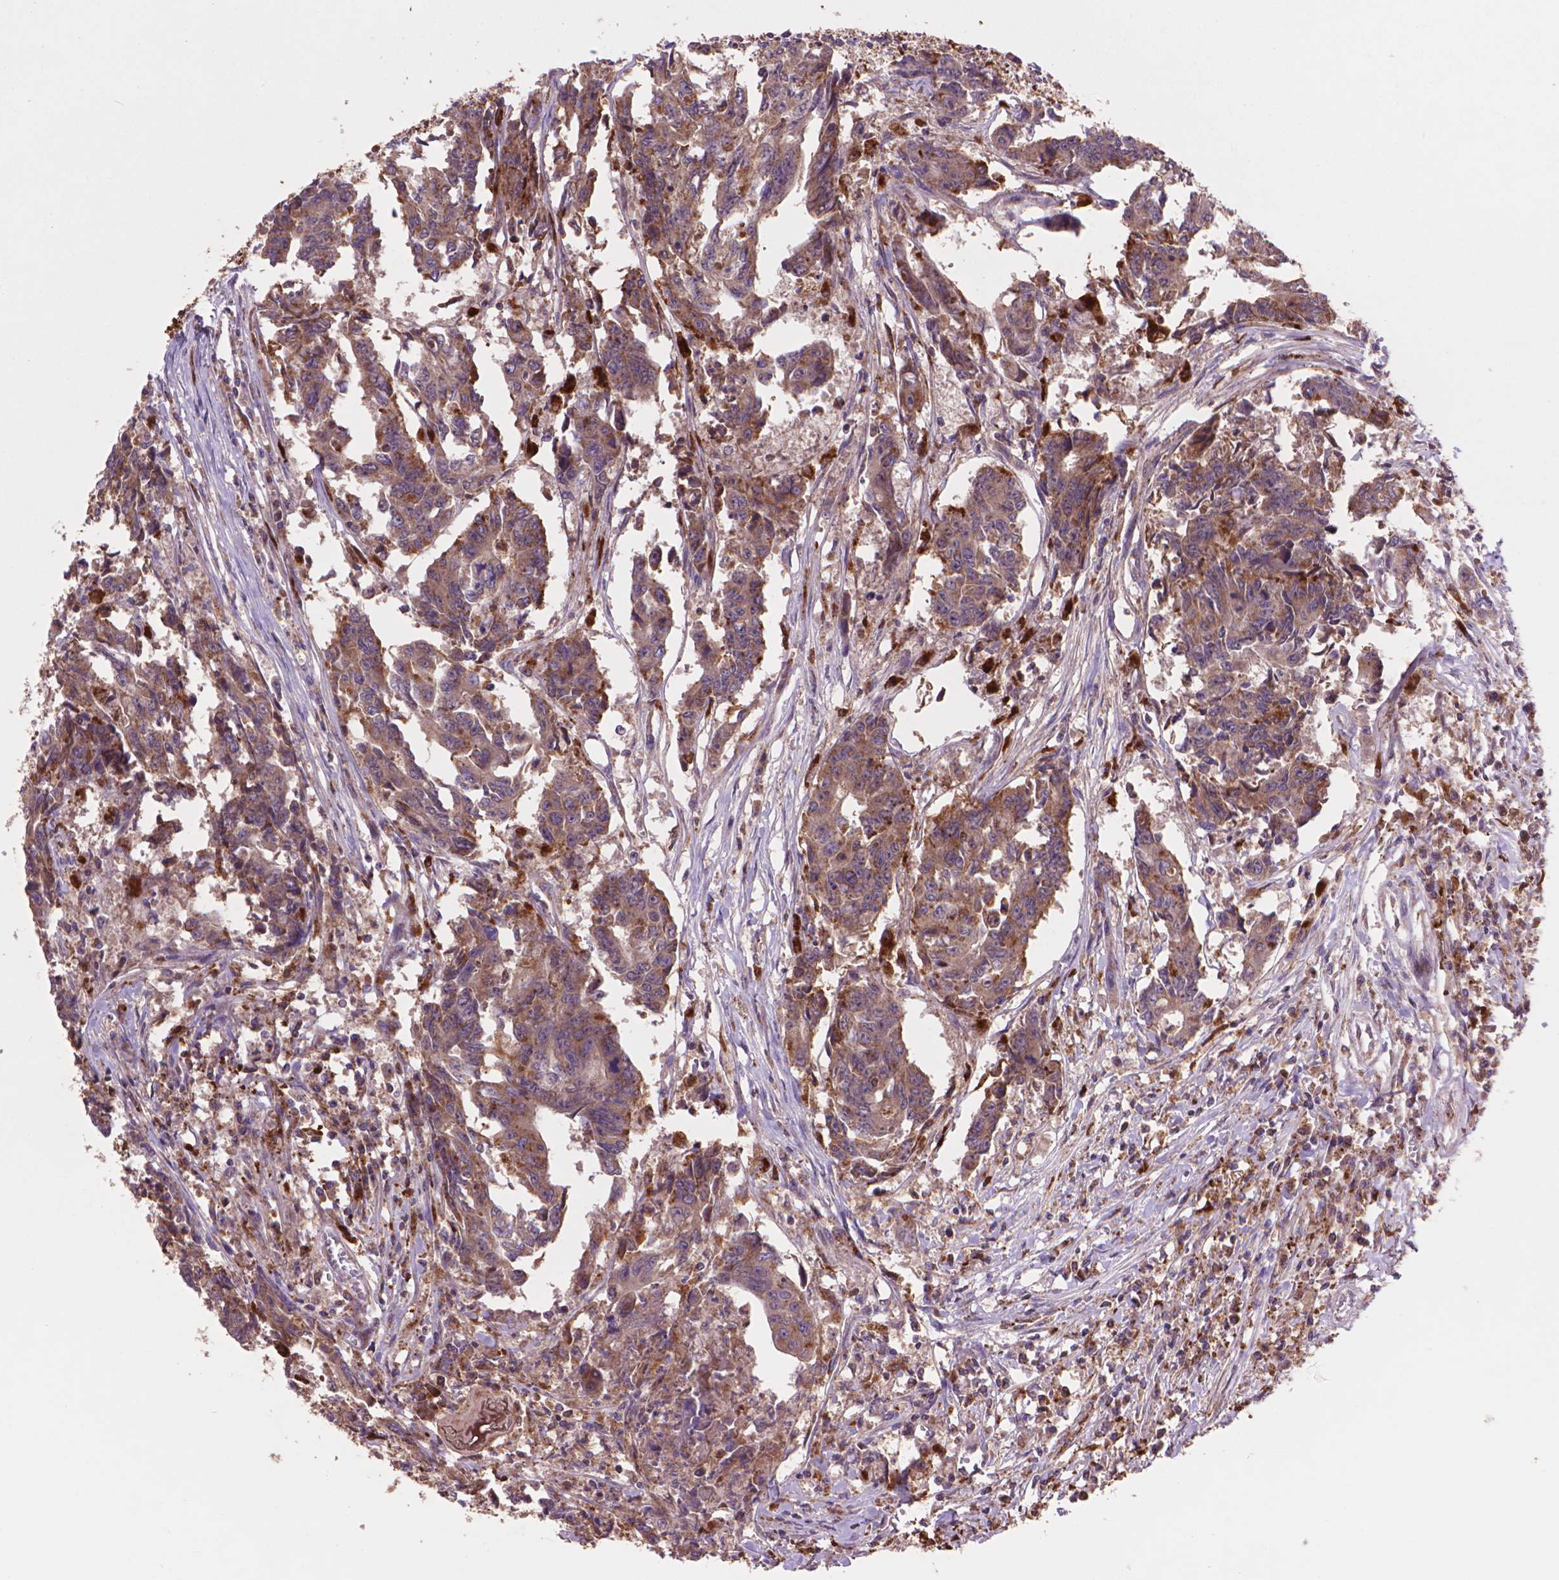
{"staining": {"intensity": "moderate", "quantity": ">75%", "location": "cytoplasmic/membranous"}, "tissue": "colorectal cancer", "cell_type": "Tumor cells", "image_type": "cancer", "snomed": [{"axis": "morphology", "description": "Adenocarcinoma, NOS"}, {"axis": "topography", "description": "Rectum"}], "caption": "Immunohistochemical staining of human adenocarcinoma (colorectal) exhibits medium levels of moderate cytoplasmic/membranous expression in about >75% of tumor cells. (Stains: DAB (3,3'-diaminobenzidine) in brown, nuclei in blue, Microscopy: brightfield microscopy at high magnification).", "gene": "GLB1", "patient": {"sex": "male", "age": 54}}